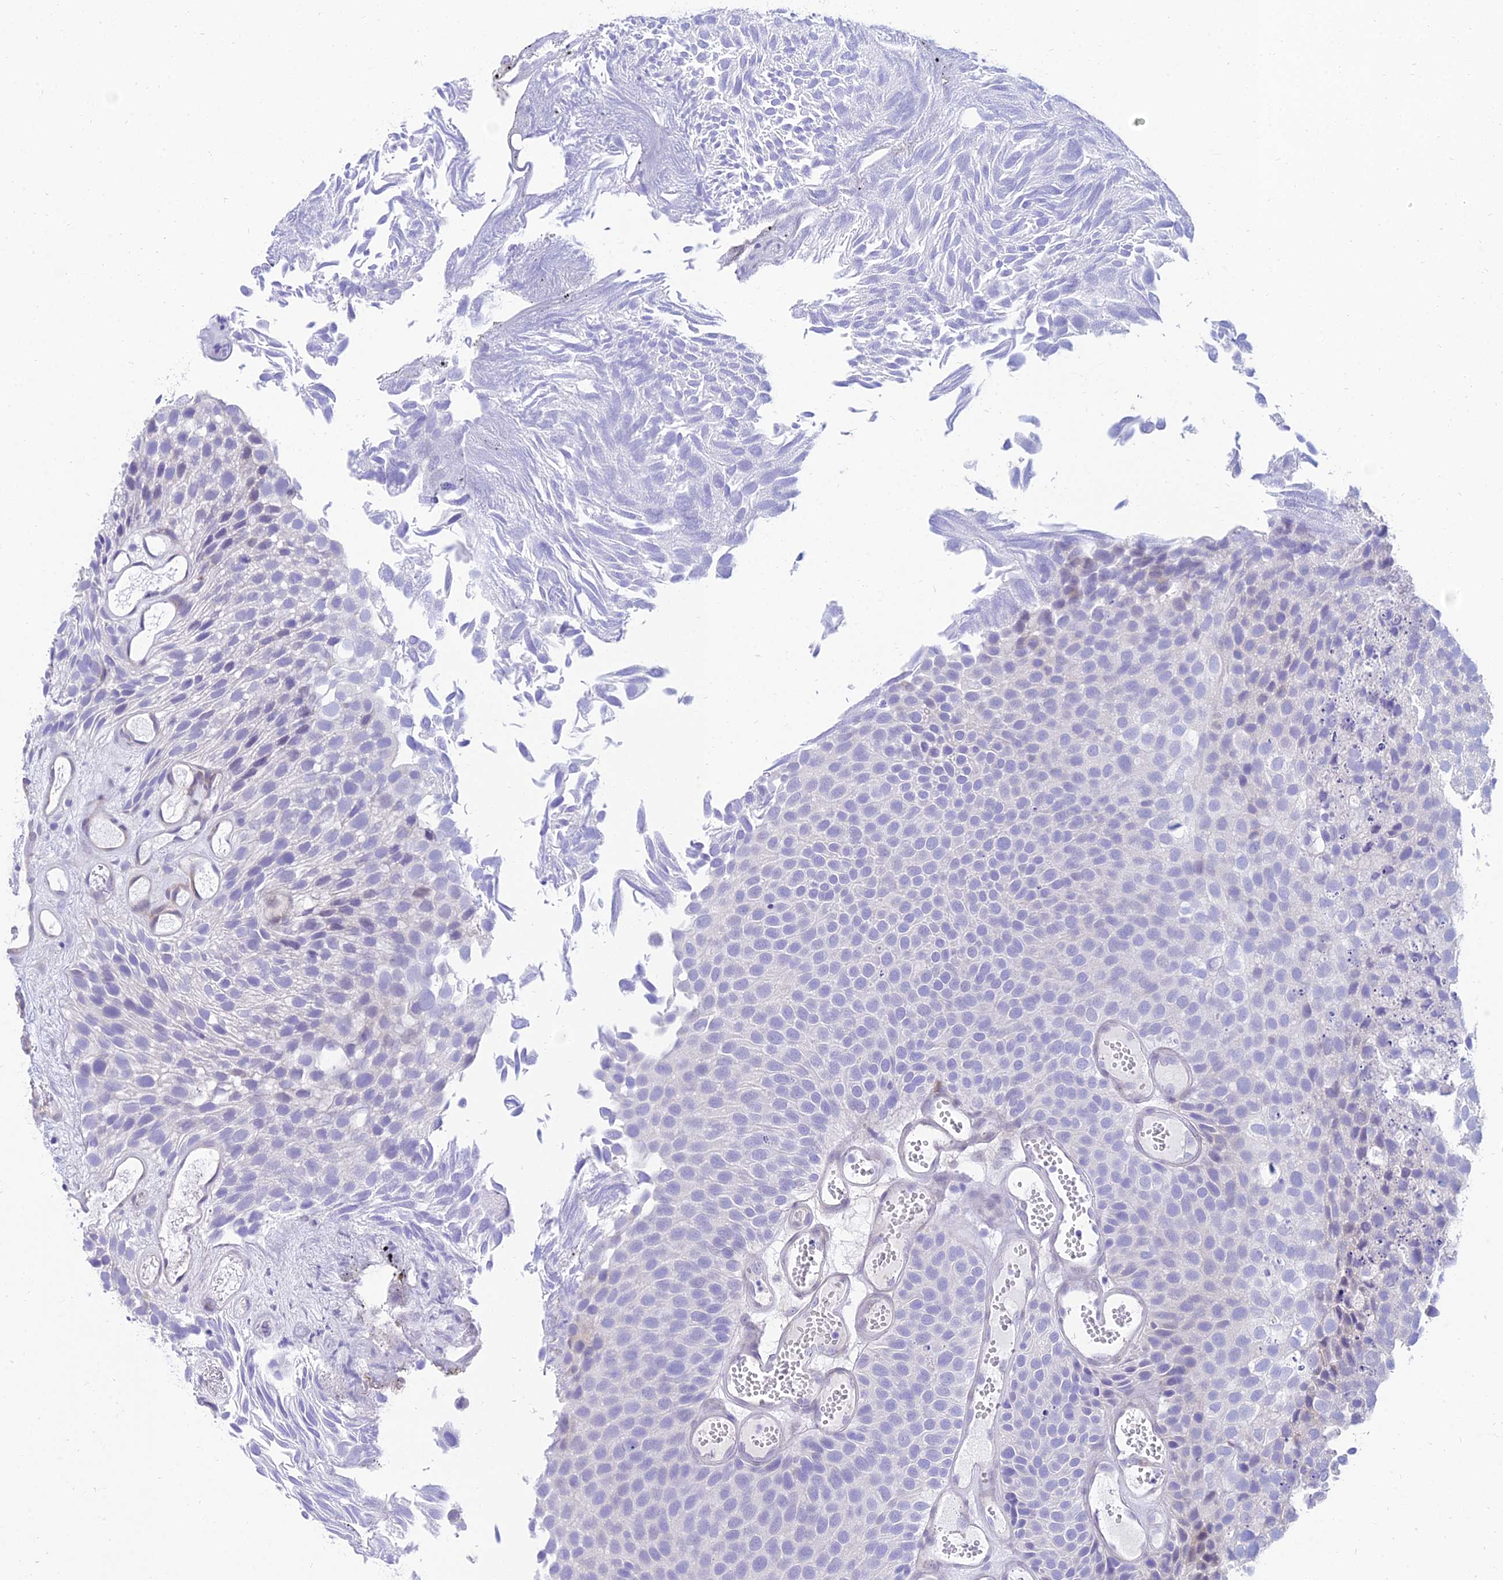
{"staining": {"intensity": "negative", "quantity": "none", "location": "none"}, "tissue": "urothelial cancer", "cell_type": "Tumor cells", "image_type": "cancer", "snomed": [{"axis": "morphology", "description": "Urothelial carcinoma, Low grade"}, {"axis": "topography", "description": "Urinary bladder"}], "caption": "Tumor cells are negative for protein expression in human low-grade urothelial carcinoma.", "gene": "TAC3", "patient": {"sex": "male", "age": 89}}